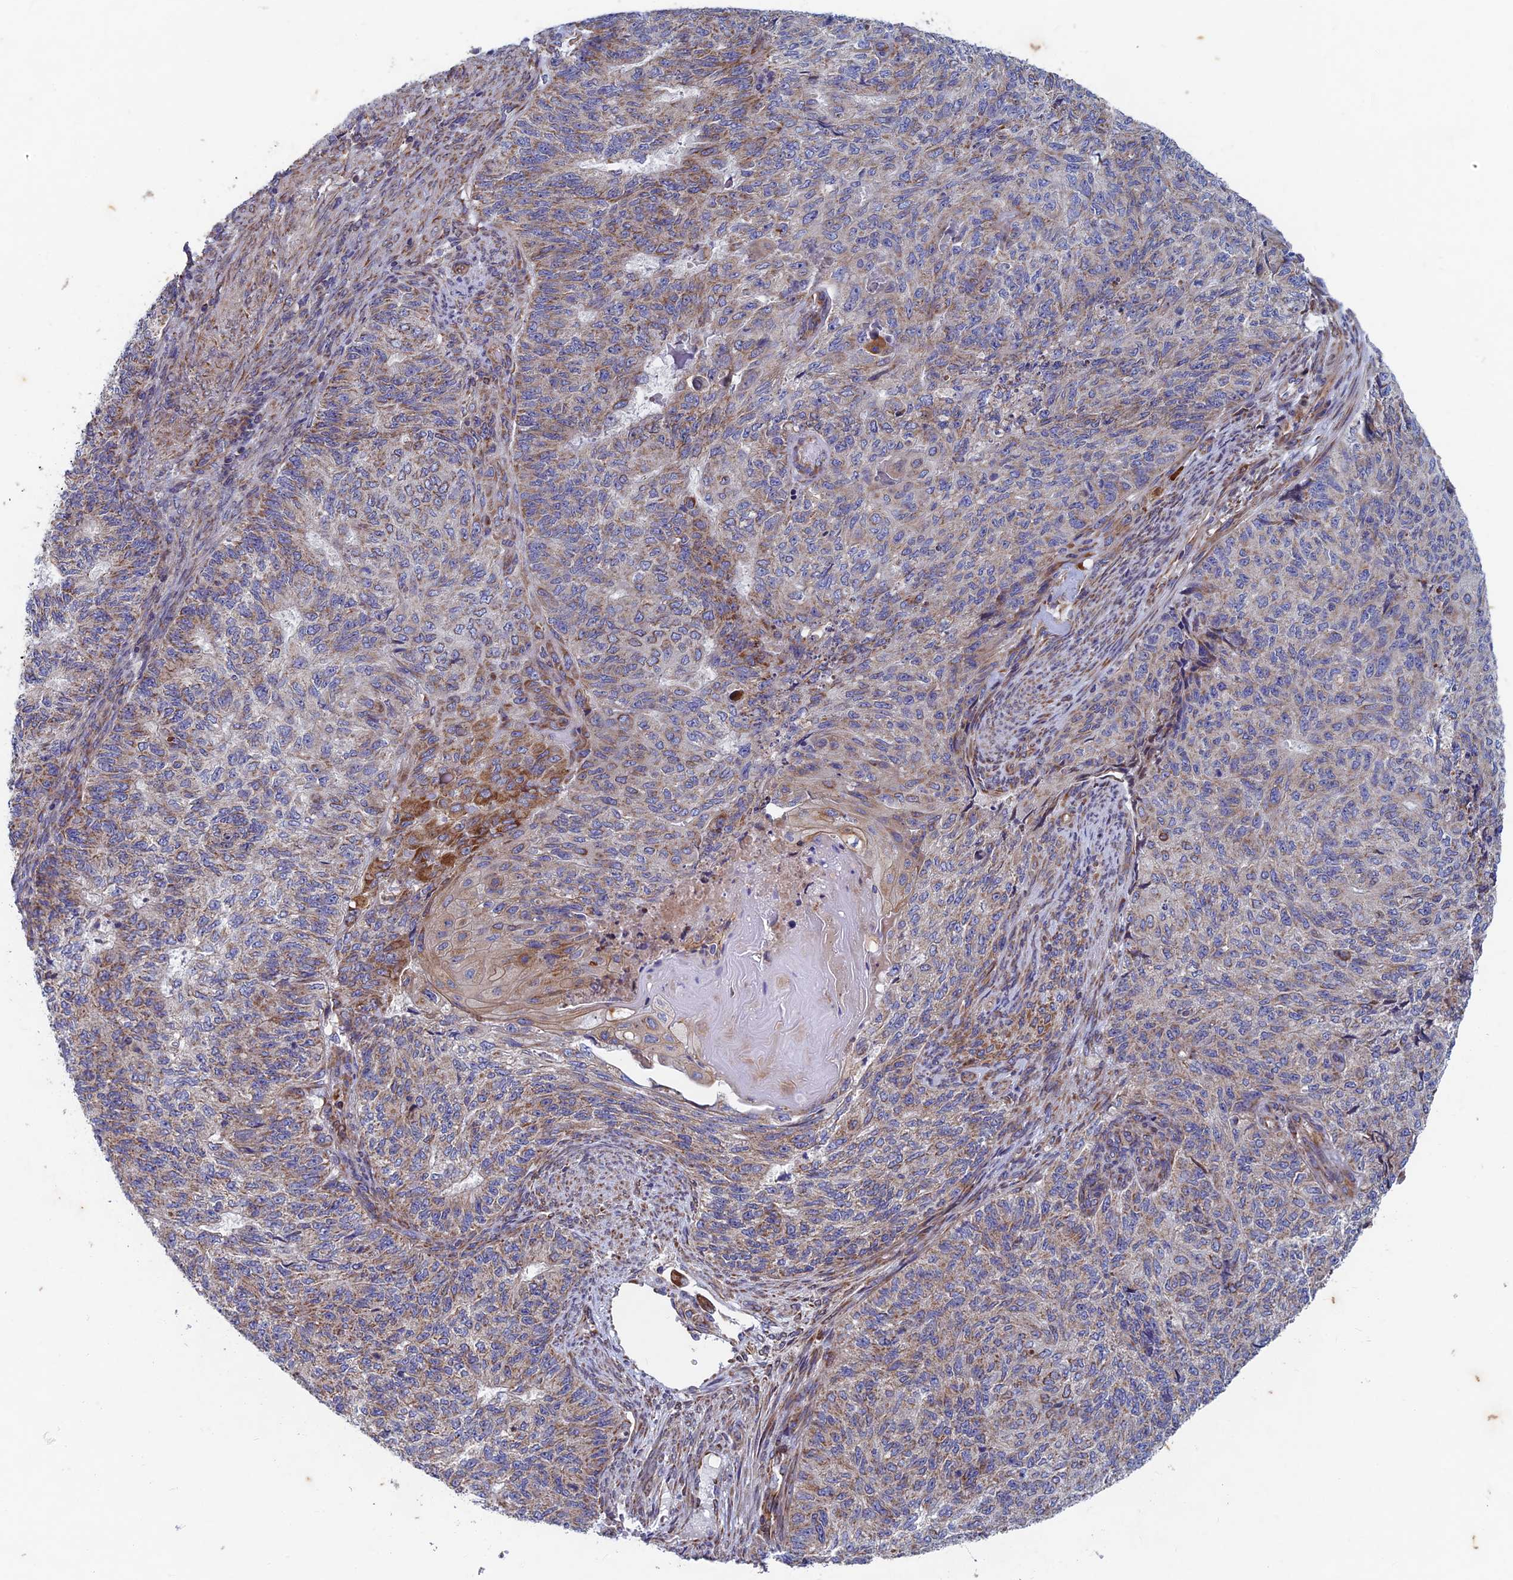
{"staining": {"intensity": "moderate", "quantity": "<25%", "location": "cytoplasmic/membranous"}, "tissue": "endometrial cancer", "cell_type": "Tumor cells", "image_type": "cancer", "snomed": [{"axis": "morphology", "description": "Adenocarcinoma, NOS"}, {"axis": "topography", "description": "Endometrium"}], "caption": "Adenocarcinoma (endometrial) stained with immunohistochemistry demonstrates moderate cytoplasmic/membranous staining in approximately <25% of tumor cells. The protein of interest is shown in brown color, while the nuclei are stained blue.", "gene": "AP4S1", "patient": {"sex": "female", "age": 32}}